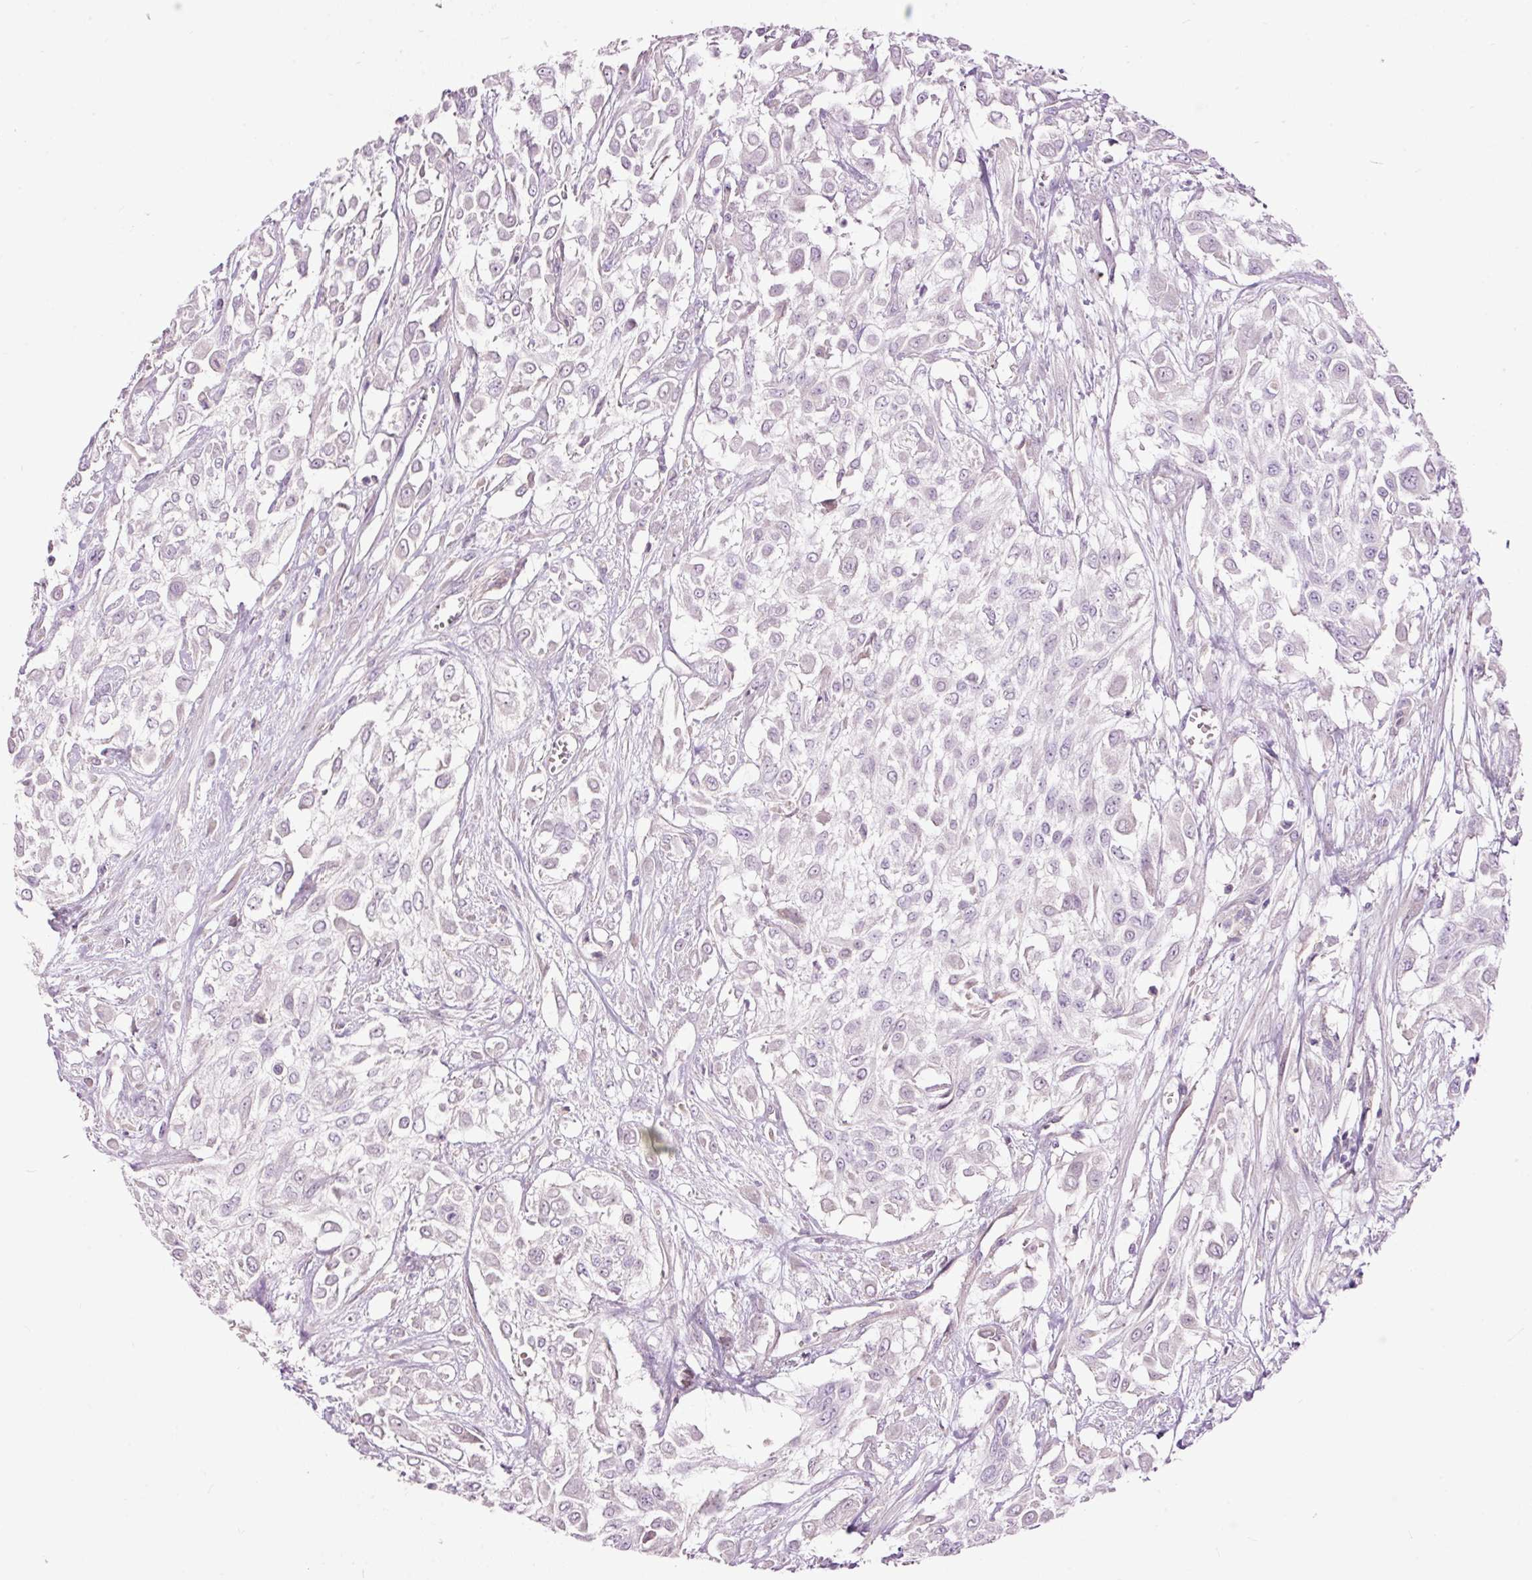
{"staining": {"intensity": "negative", "quantity": "none", "location": "none"}, "tissue": "urothelial cancer", "cell_type": "Tumor cells", "image_type": "cancer", "snomed": [{"axis": "morphology", "description": "Urothelial carcinoma, High grade"}, {"axis": "topography", "description": "Urinary bladder"}], "caption": "Protein analysis of urothelial cancer displays no significant expression in tumor cells.", "gene": "FCRL4", "patient": {"sex": "male", "age": 57}}